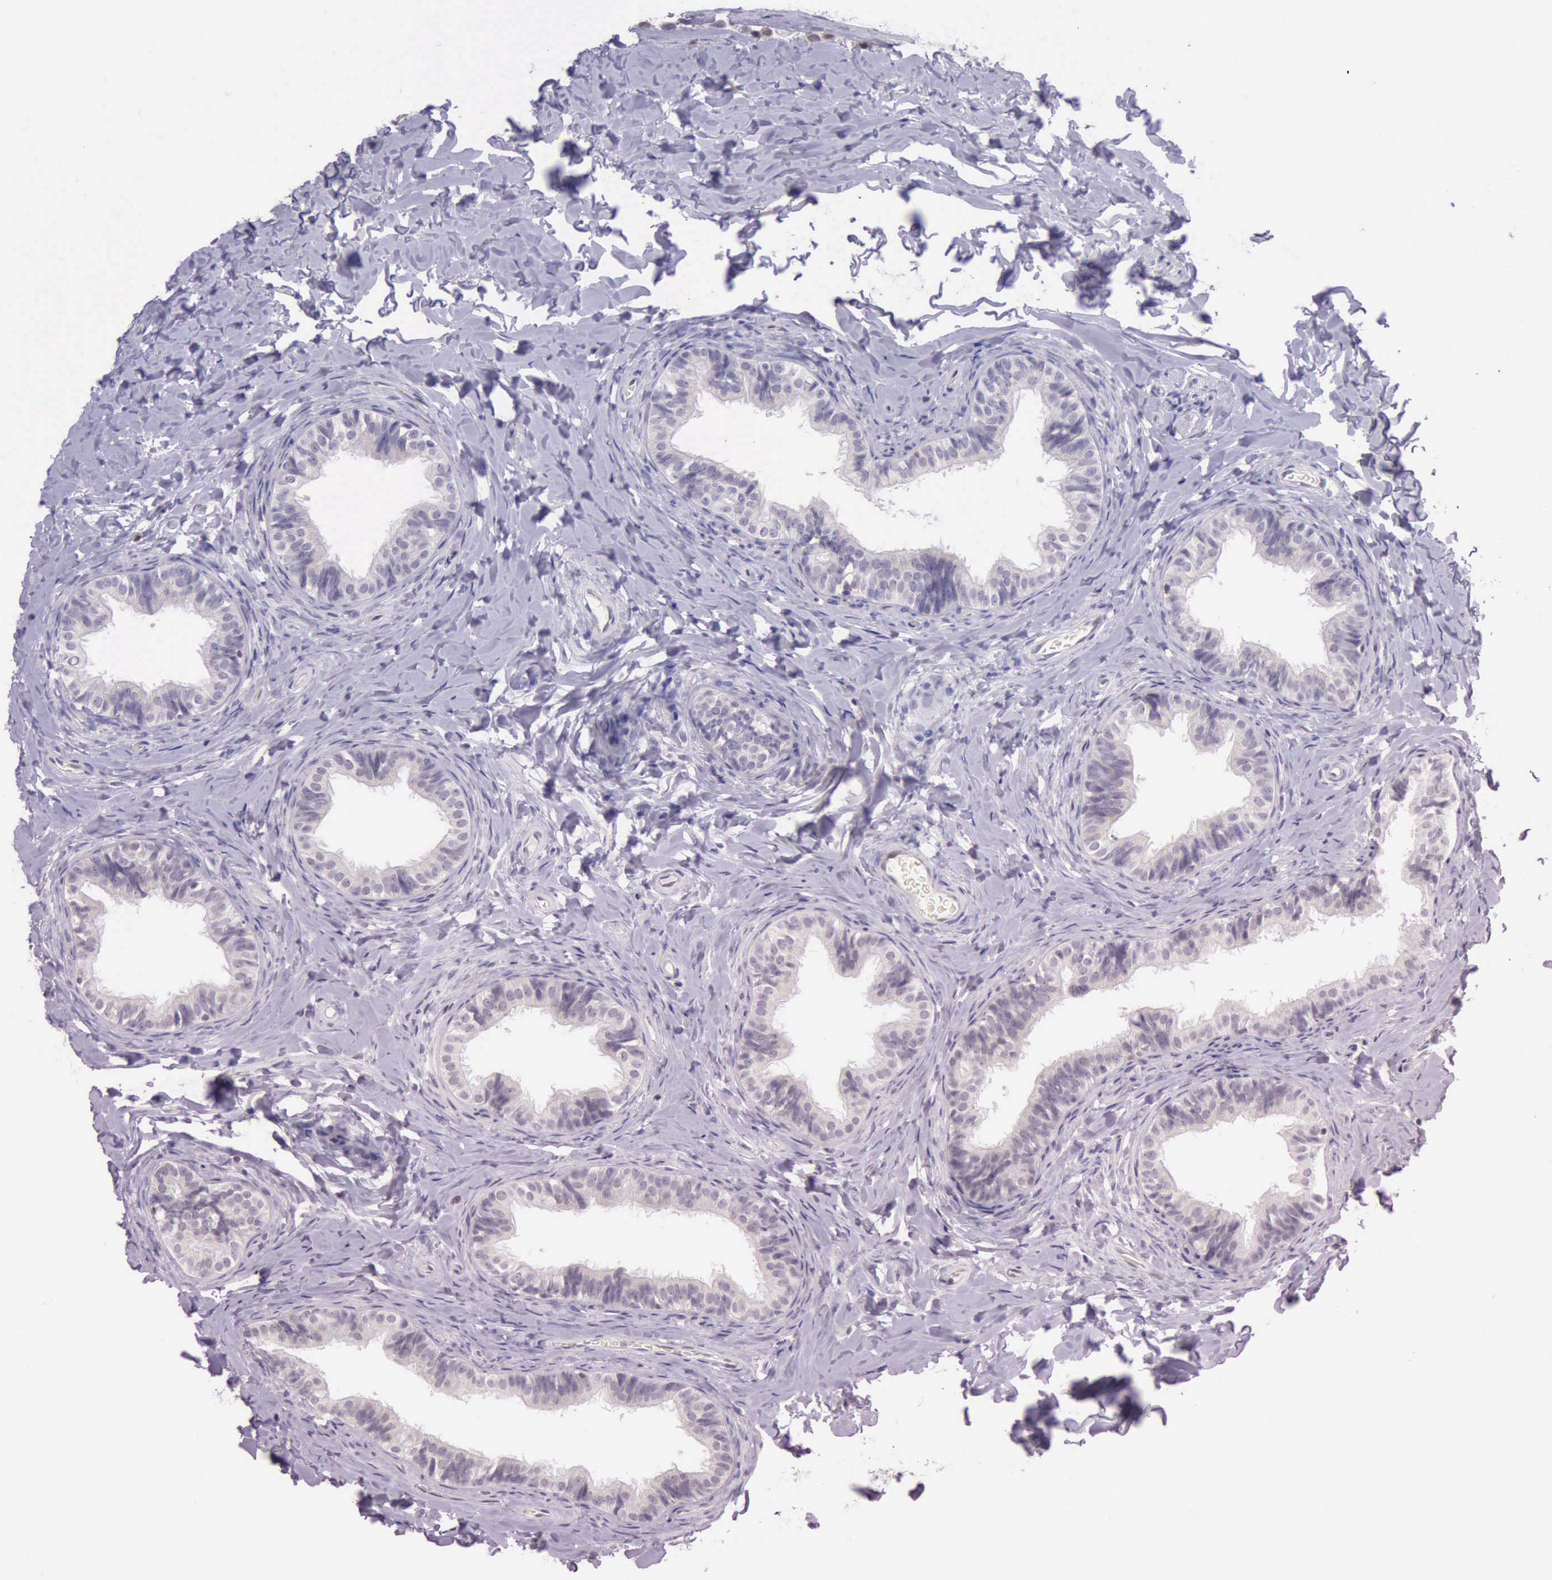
{"staining": {"intensity": "moderate", "quantity": "25%-75%", "location": "cytoplasmic/membranous,nuclear"}, "tissue": "epididymis", "cell_type": "Glandular cells", "image_type": "normal", "snomed": [{"axis": "morphology", "description": "Normal tissue, NOS"}, {"axis": "topography", "description": "Epididymis"}], "caption": "Protein staining by immunohistochemistry displays moderate cytoplasmic/membranous,nuclear positivity in about 25%-75% of glandular cells in normal epididymis.", "gene": "PARP1", "patient": {"sex": "male", "age": 26}}